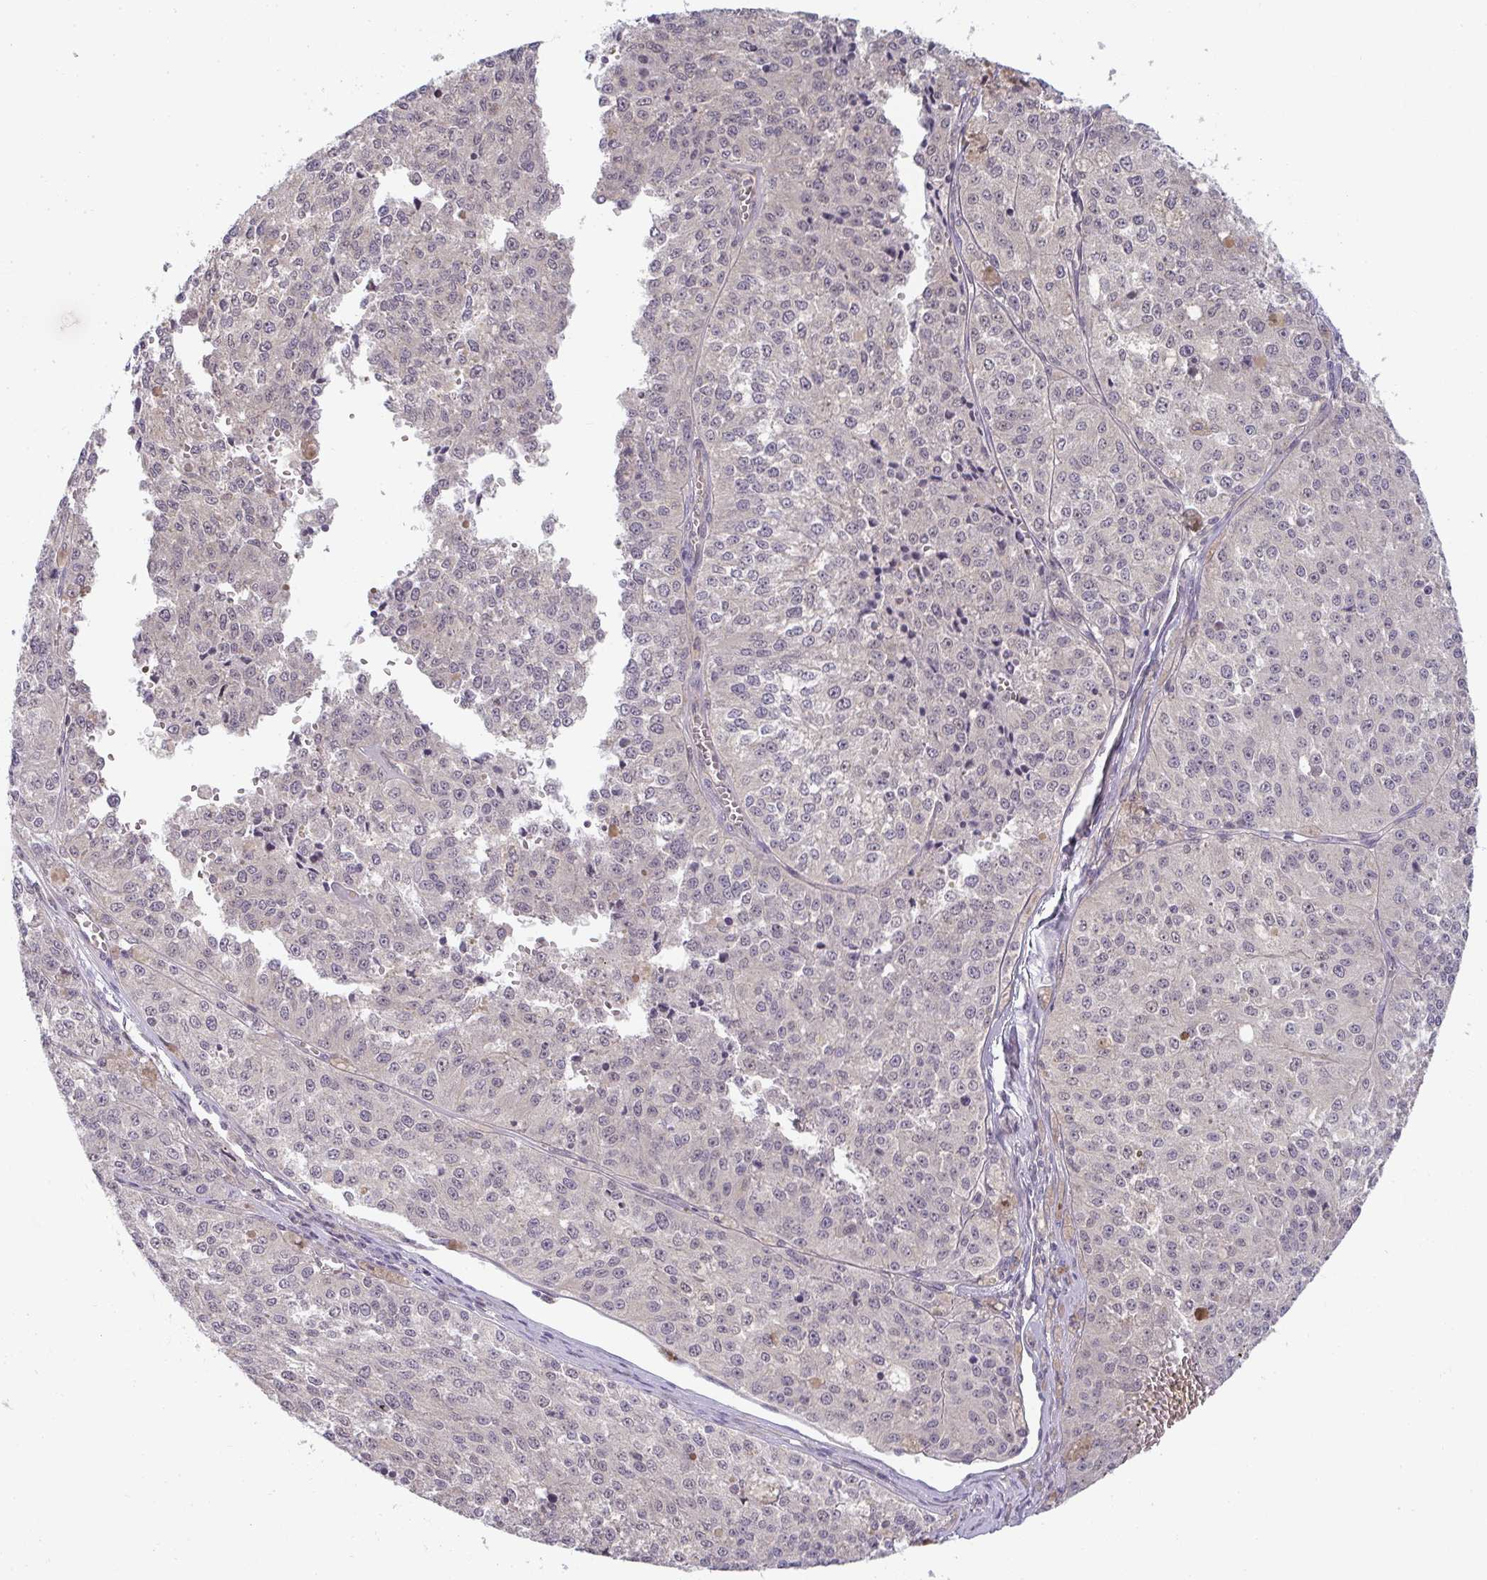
{"staining": {"intensity": "negative", "quantity": "none", "location": "none"}, "tissue": "melanoma", "cell_type": "Tumor cells", "image_type": "cancer", "snomed": [{"axis": "morphology", "description": "Malignant melanoma, Metastatic site"}, {"axis": "topography", "description": "Lymph node"}], "caption": "Tumor cells show no significant staining in melanoma. The staining is performed using DAB brown chromogen with nuclei counter-stained in using hematoxylin.", "gene": "GSDMB", "patient": {"sex": "female", "age": 64}}